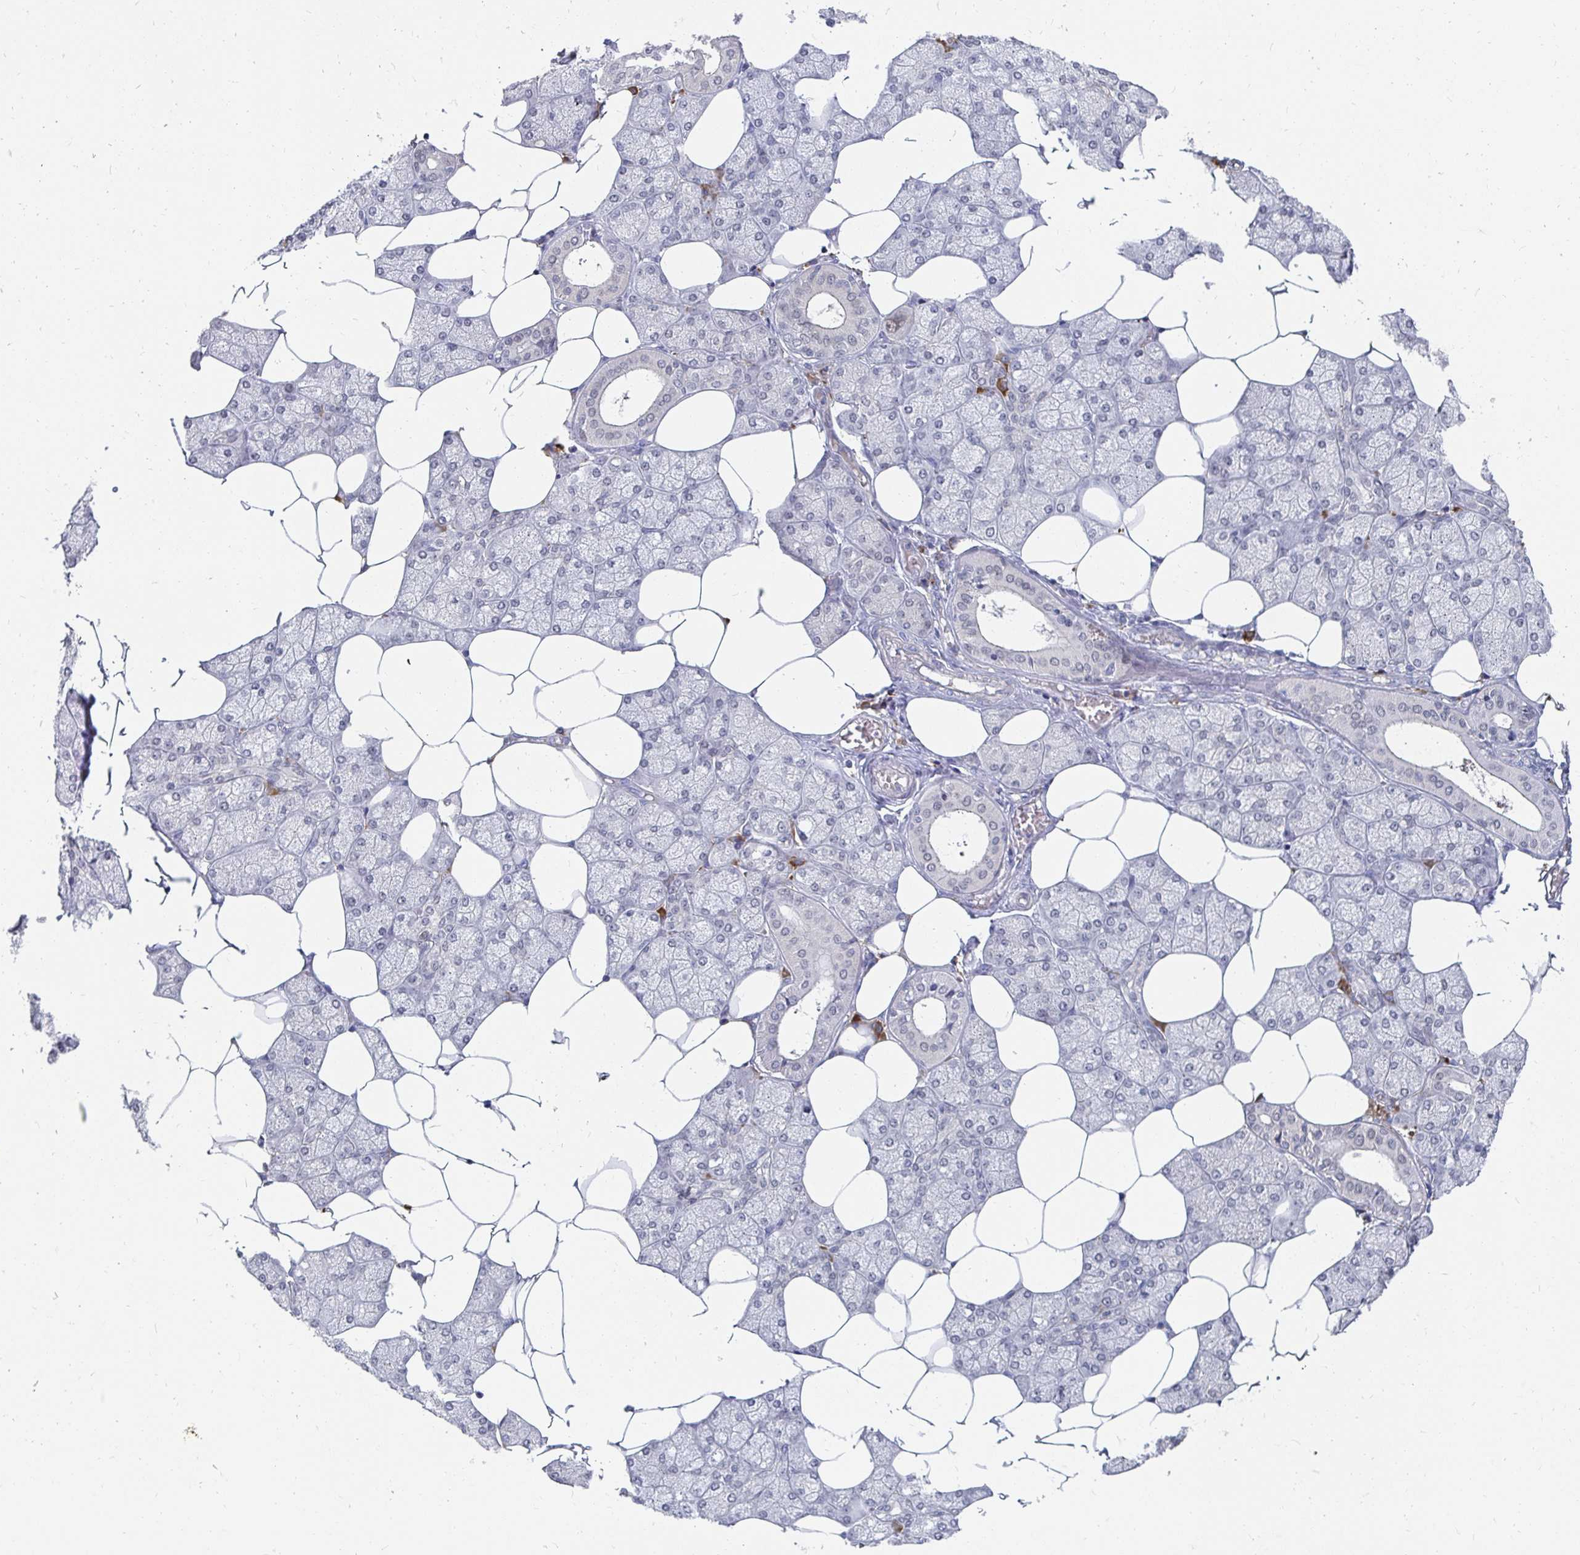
{"staining": {"intensity": "moderate", "quantity": "25%-75%", "location": "nuclear"}, "tissue": "salivary gland", "cell_type": "Glandular cells", "image_type": "normal", "snomed": [{"axis": "morphology", "description": "Normal tissue, NOS"}, {"axis": "topography", "description": "Salivary gland"}], "caption": "Moderate nuclear protein expression is appreciated in approximately 25%-75% of glandular cells in salivary gland.", "gene": "MEIS1", "patient": {"sex": "female", "age": 43}}